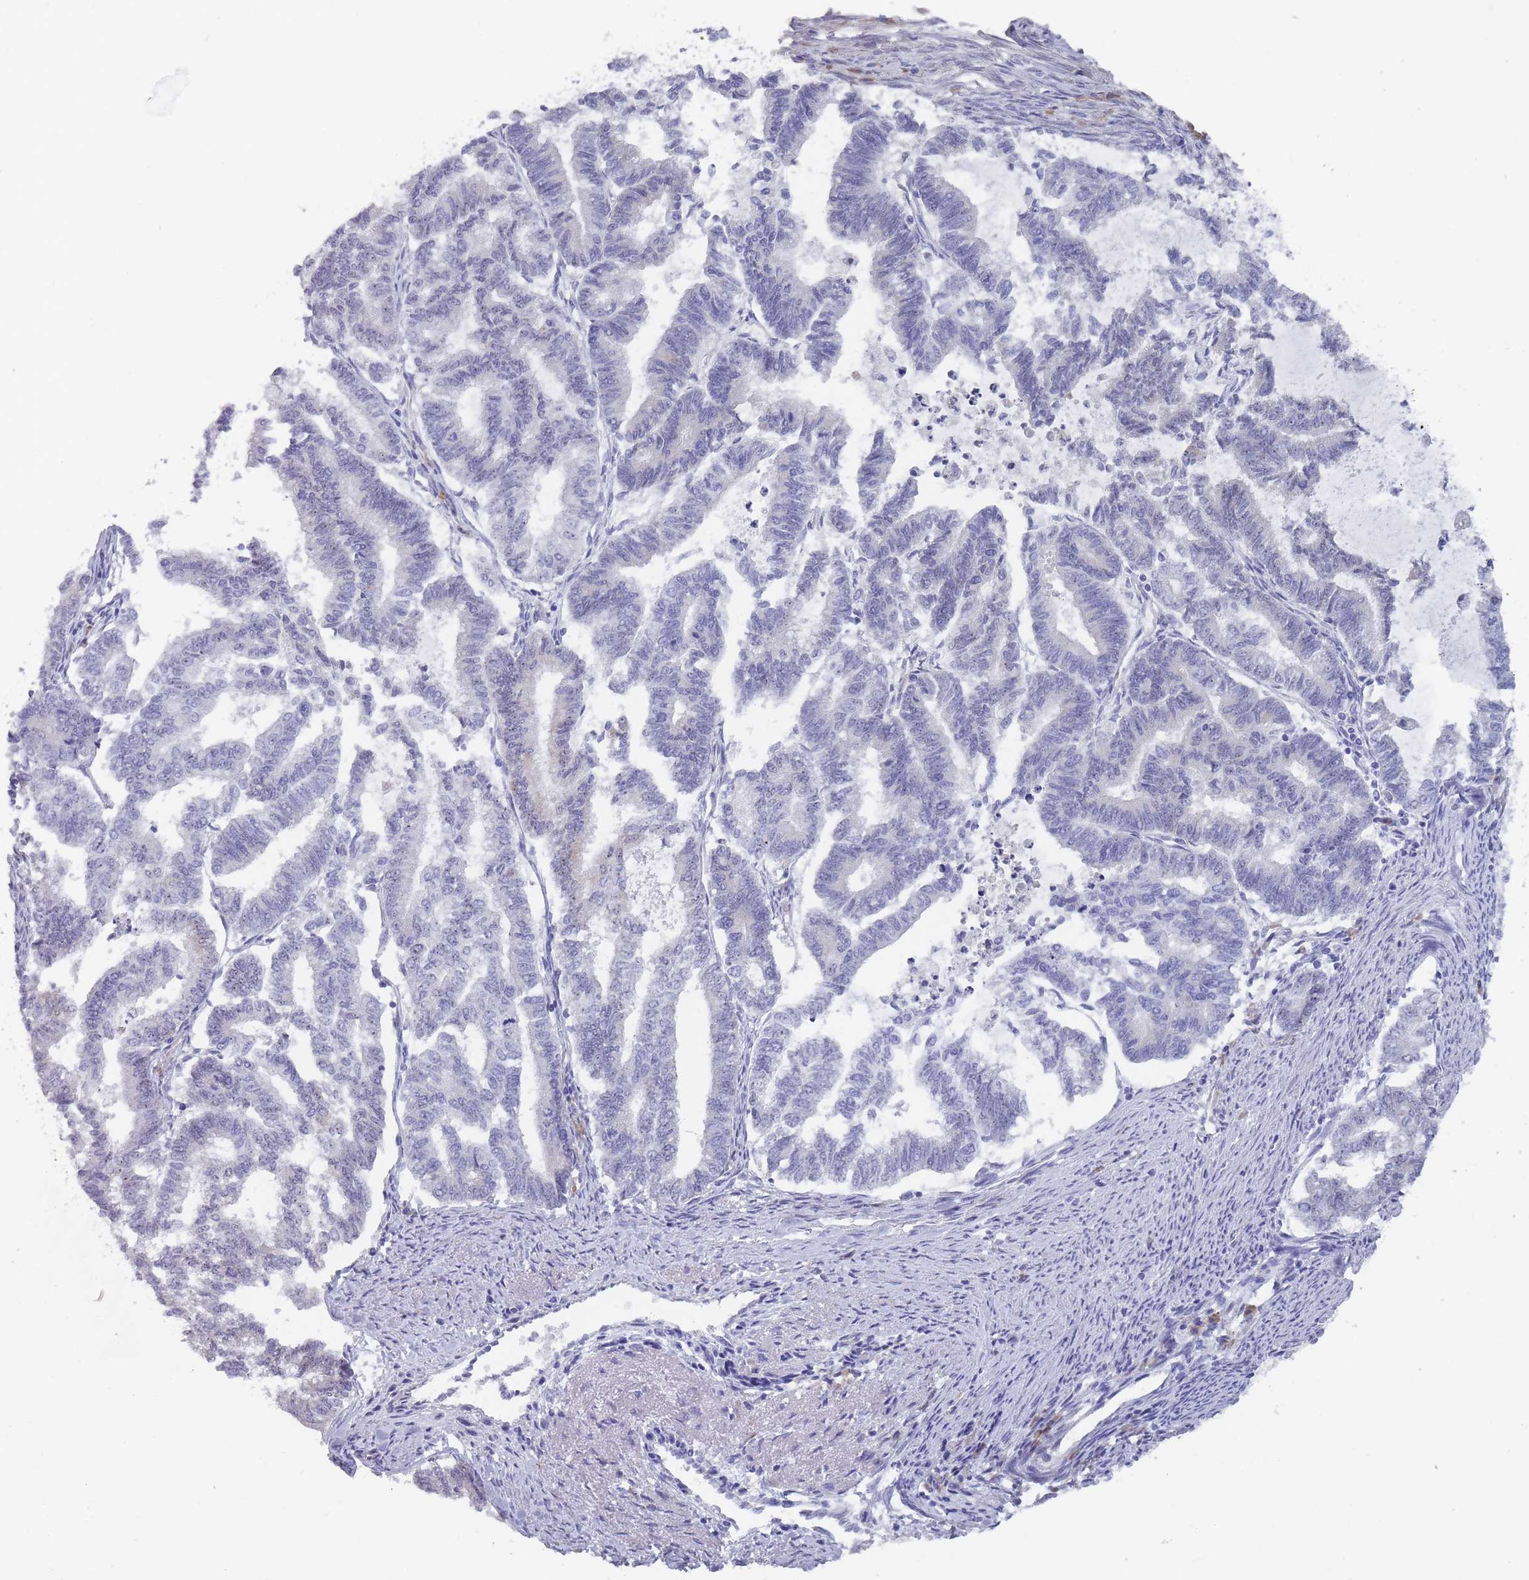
{"staining": {"intensity": "negative", "quantity": "none", "location": "none"}, "tissue": "endometrial cancer", "cell_type": "Tumor cells", "image_type": "cancer", "snomed": [{"axis": "morphology", "description": "Adenocarcinoma, NOS"}, {"axis": "topography", "description": "Endometrium"}], "caption": "Immunohistochemistry of human endometrial cancer demonstrates no staining in tumor cells. The staining is performed using DAB (3,3'-diaminobenzidine) brown chromogen with nuclei counter-stained in using hematoxylin.", "gene": "ST8SIA5", "patient": {"sex": "female", "age": 79}}